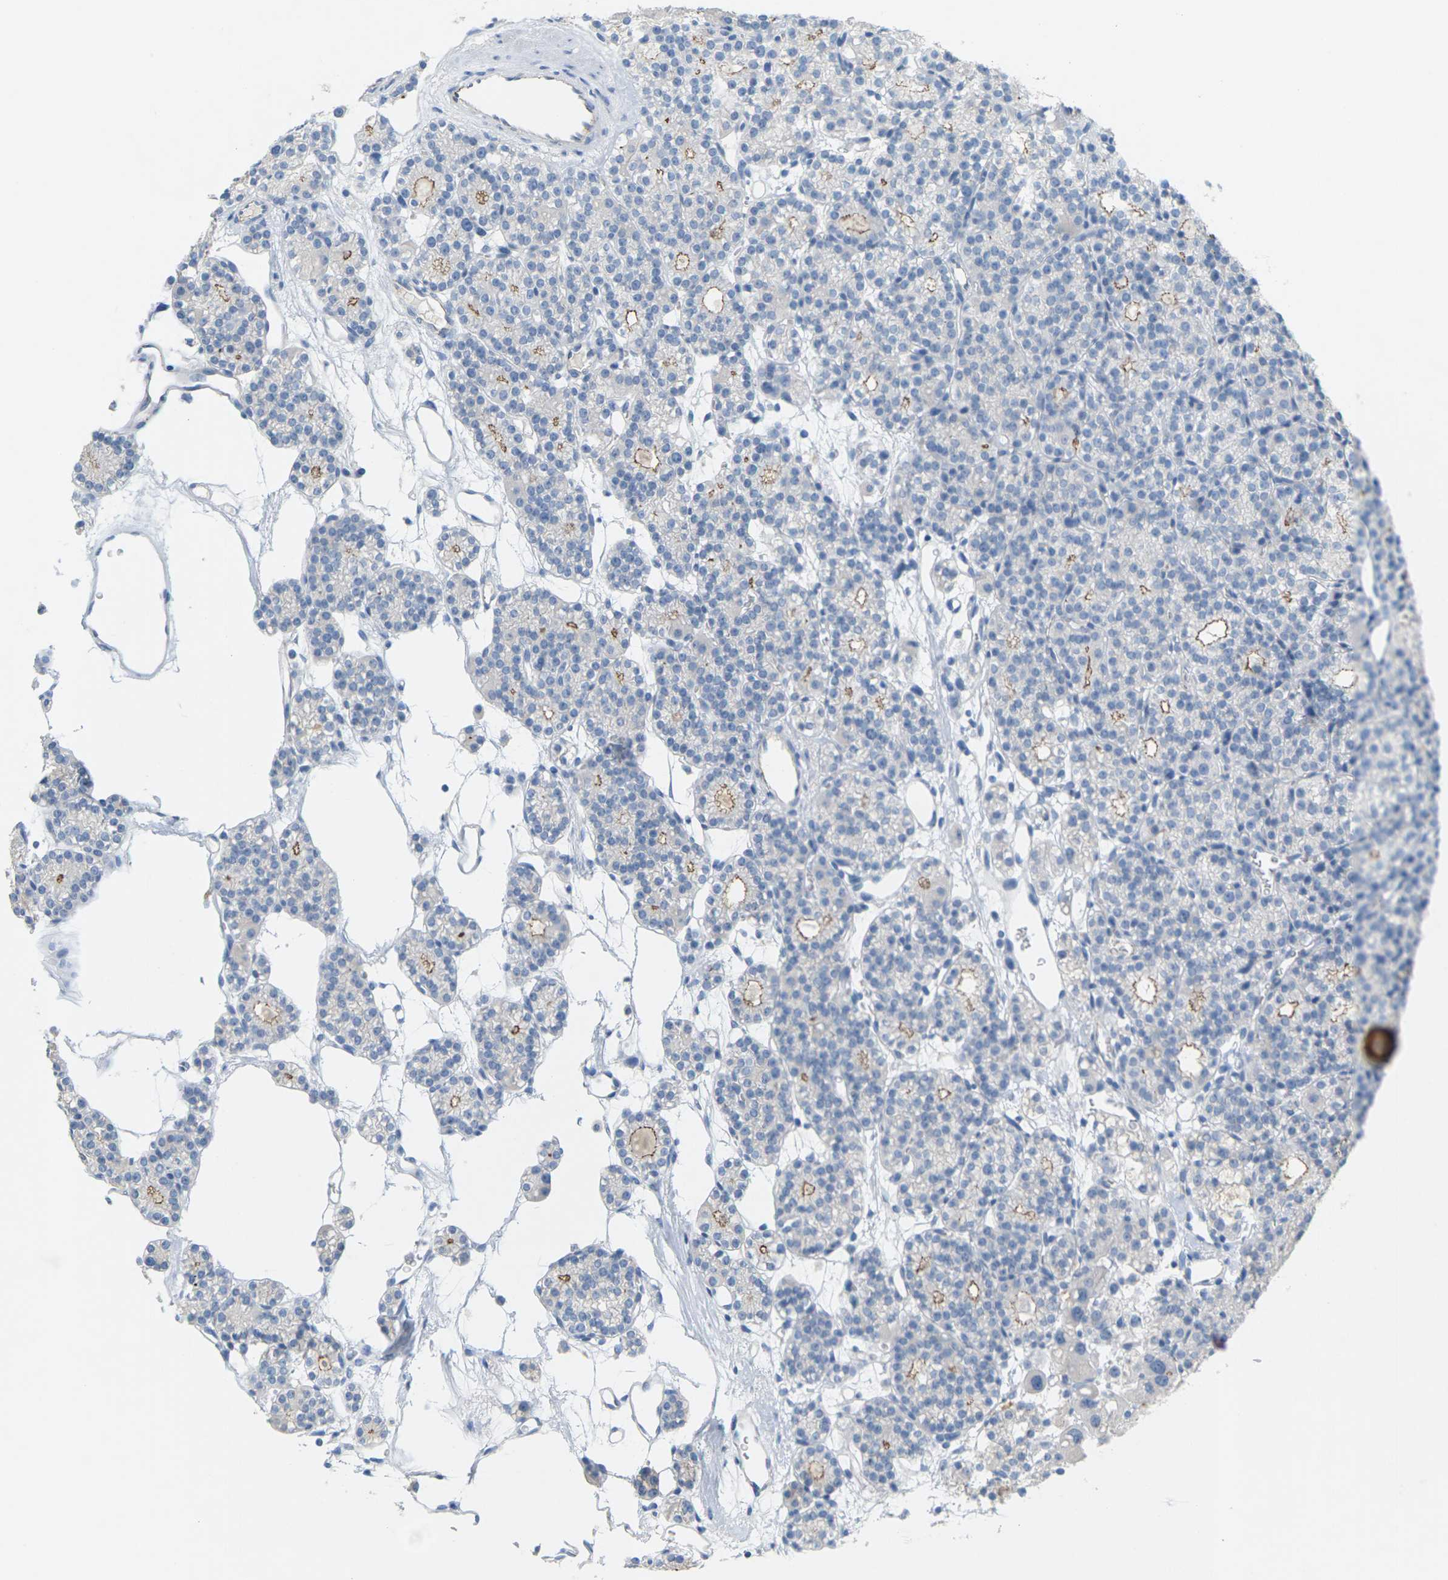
{"staining": {"intensity": "moderate", "quantity": "<25%", "location": "cytoplasmic/membranous"}, "tissue": "parathyroid gland", "cell_type": "Glandular cells", "image_type": "normal", "snomed": [{"axis": "morphology", "description": "Normal tissue, NOS"}, {"axis": "topography", "description": "Parathyroid gland"}], "caption": "Immunohistochemical staining of normal parathyroid gland demonstrates low levels of moderate cytoplasmic/membranous positivity in about <25% of glandular cells. (brown staining indicates protein expression, while blue staining denotes nuclei).", "gene": "CLDN3", "patient": {"sex": "female", "age": 64}}